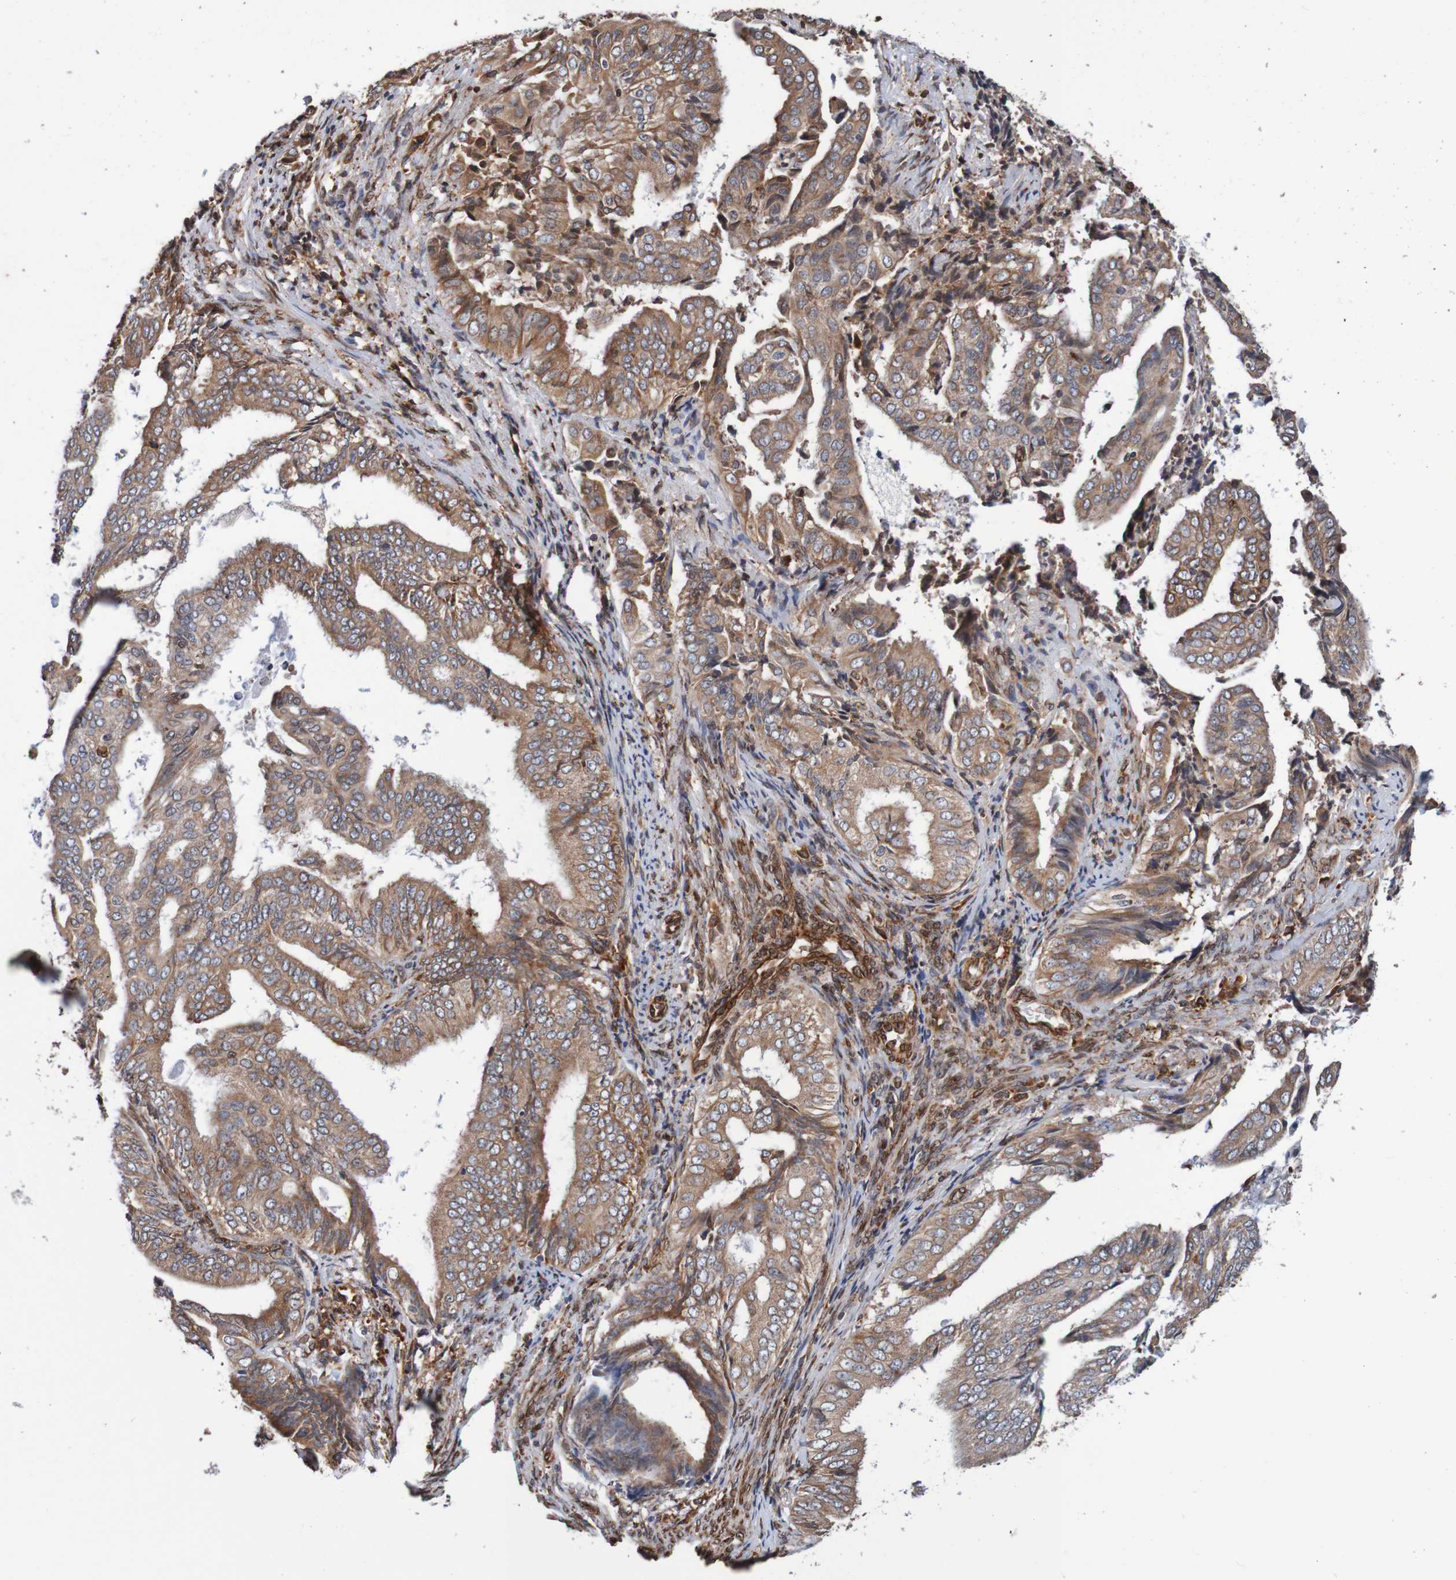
{"staining": {"intensity": "moderate", "quantity": ">75%", "location": "cytoplasmic/membranous"}, "tissue": "endometrial cancer", "cell_type": "Tumor cells", "image_type": "cancer", "snomed": [{"axis": "morphology", "description": "Adenocarcinoma, NOS"}, {"axis": "topography", "description": "Endometrium"}], "caption": "This micrograph displays endometrial cancer (adenocarcinoma) stained with immunohistochemistry to label a protein in brown. The cytoplasmic/membranous of tumor cells show moderate positivity for the protein. Nuclei are counter-stained blue.", "gene": "TMEM109", "patient": {"sex": "female", "age": 58}}